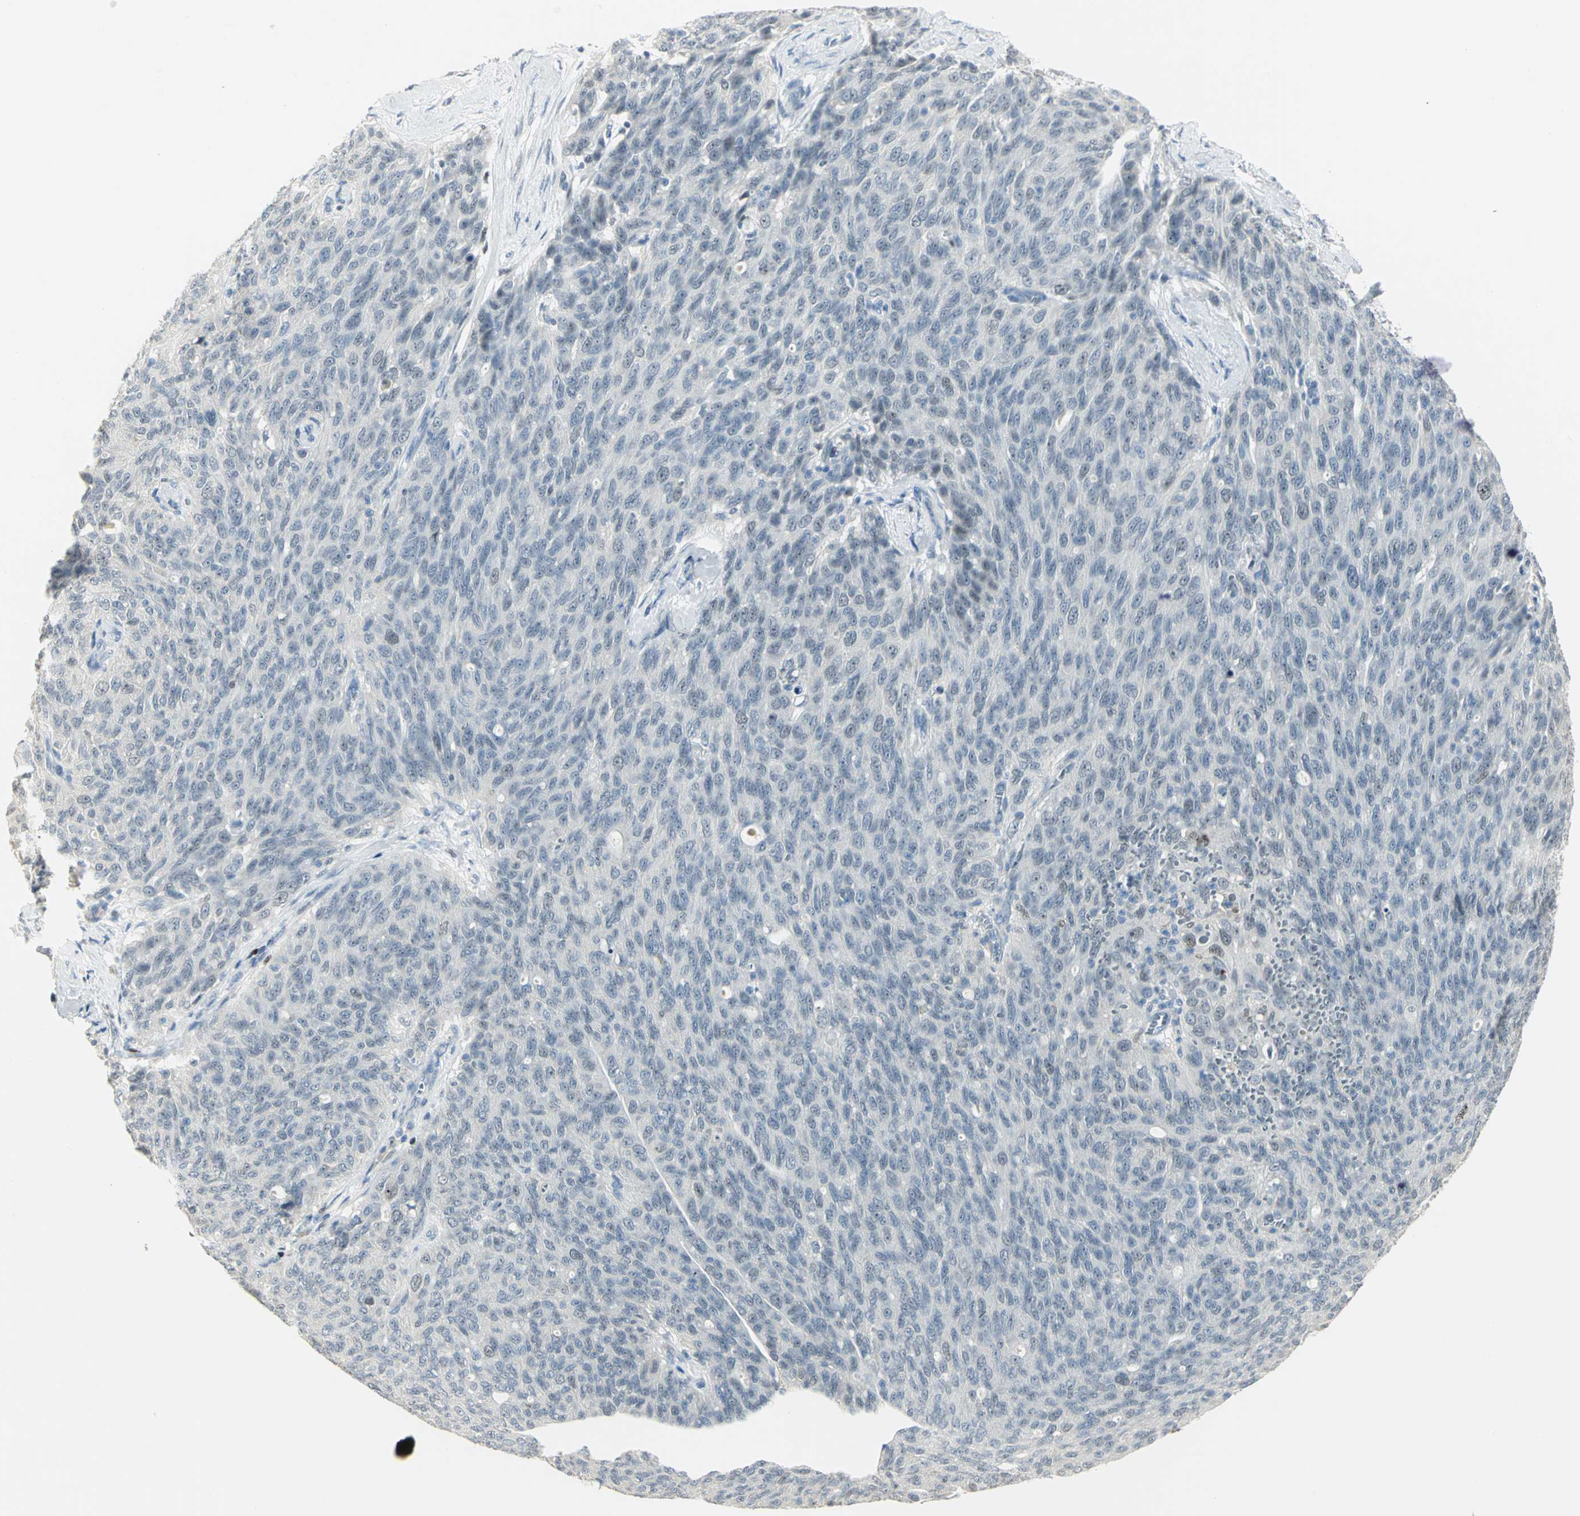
{"staining": {"intensity": "weak", "quantity": "<25%", "location": "nuclear"}, "tissue": "ovarian cancer", "cell_type": "Tumor cells", "image_type": "cancer", "snomed": [{"axis": "morphology", "description": "Carcinoma, endometroid"}, {"axis": "topography", "description": "Ovary"}], "caption": "Tumor cells are negative for brown protein staining in ovarian endometroid carcinoma.", "gene": "BCL6", "patient": {"sex": "female", "age": 60}}